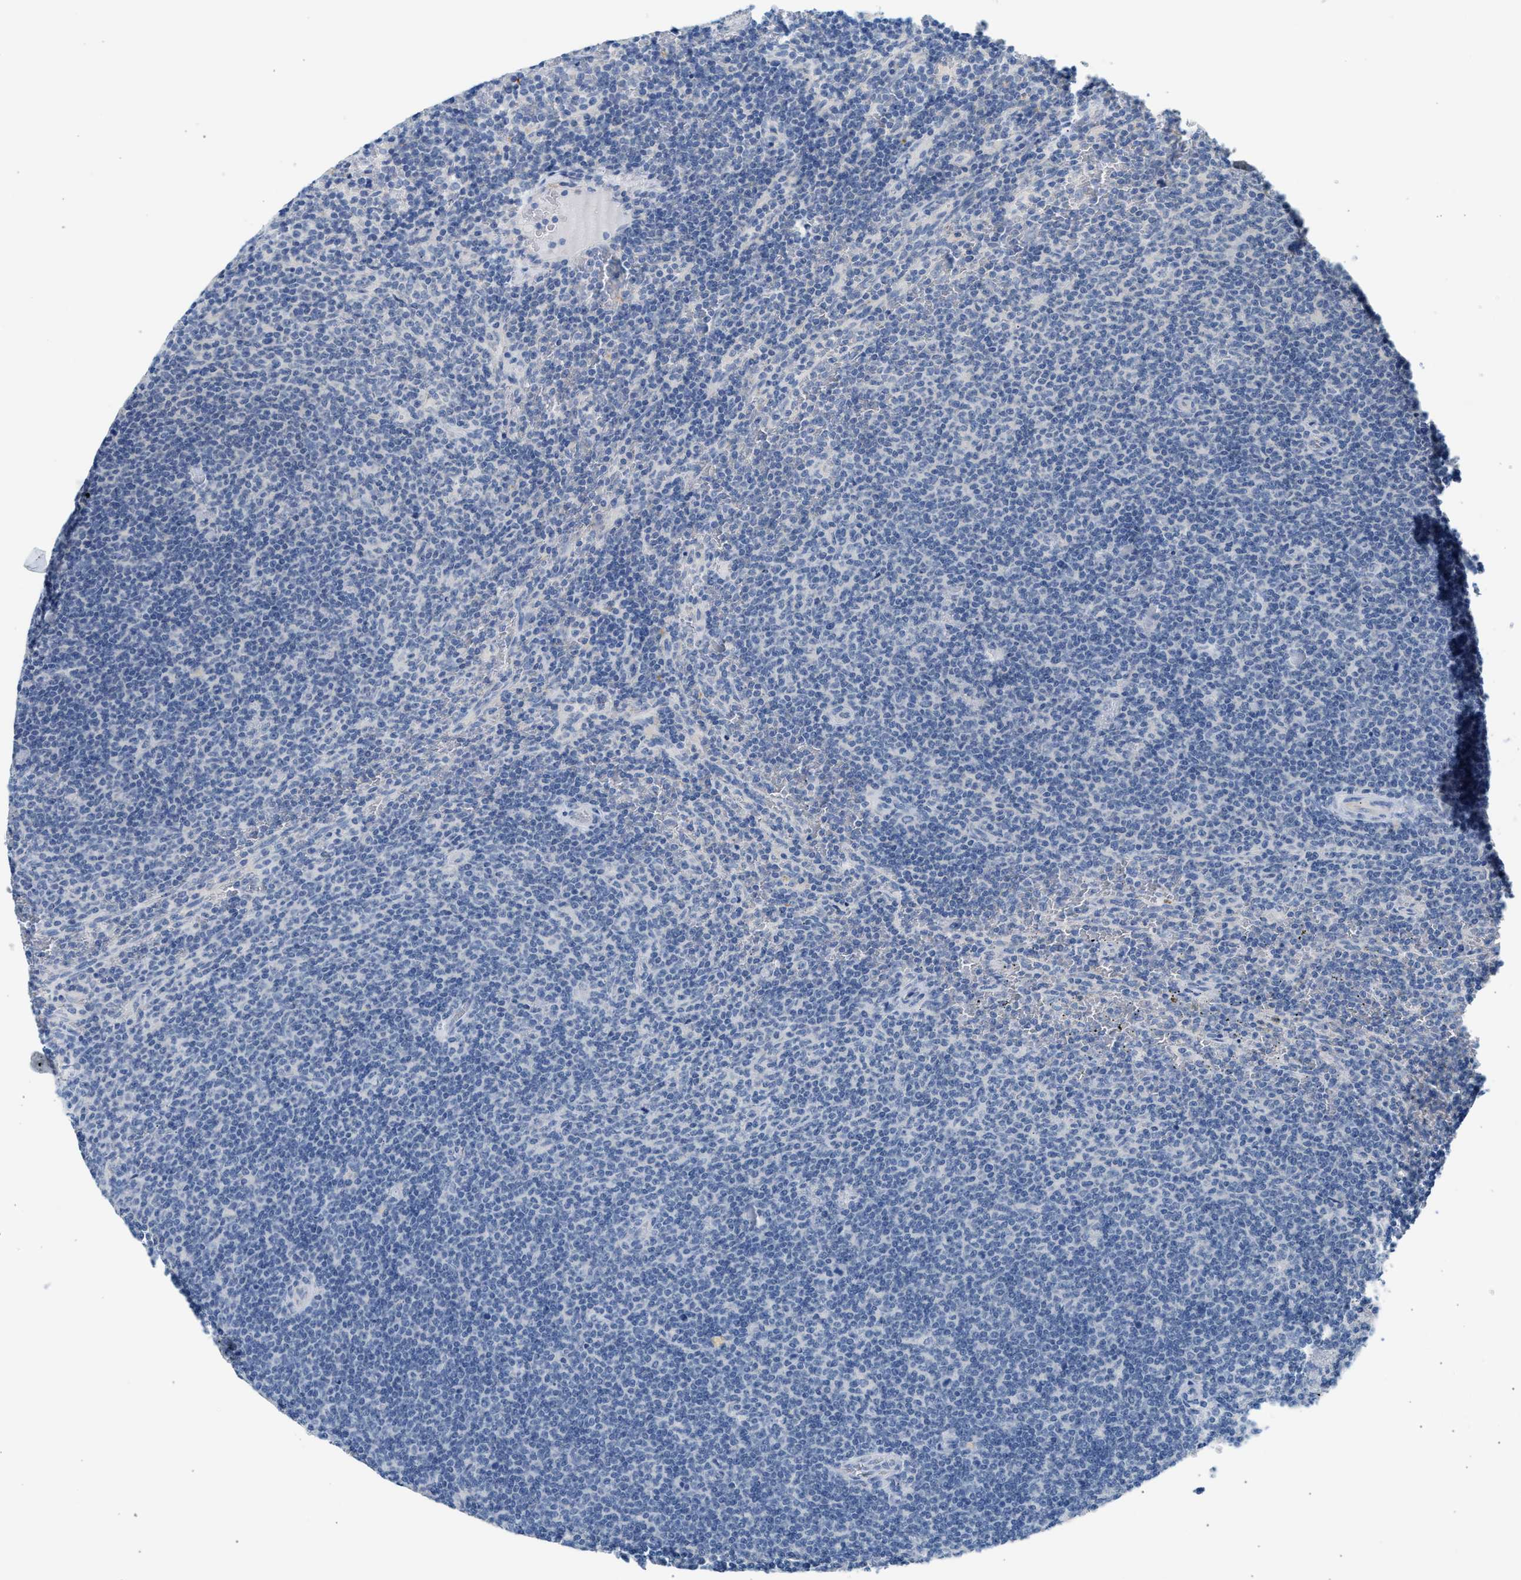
{"staining": {"intensity": "negative", "quantity": "none", "location": "none"}, "tissue": "lymphoma", "cell_type": "Tumor cells", "image_type": "cancer", "snomed": [{"axis": "morphology", "description": "Malignant lymphoma, non-Hodgkin's type, Low grade"}, {"axis": "topography", "description": "Spleen"}], "caption": "Tumor cells are negative for protein expression in human malignant lymphoma, non-Hodgkin's type (low-grade).", "gene": "ERBB2", "patient": {"sex": "female", "age": 50}}